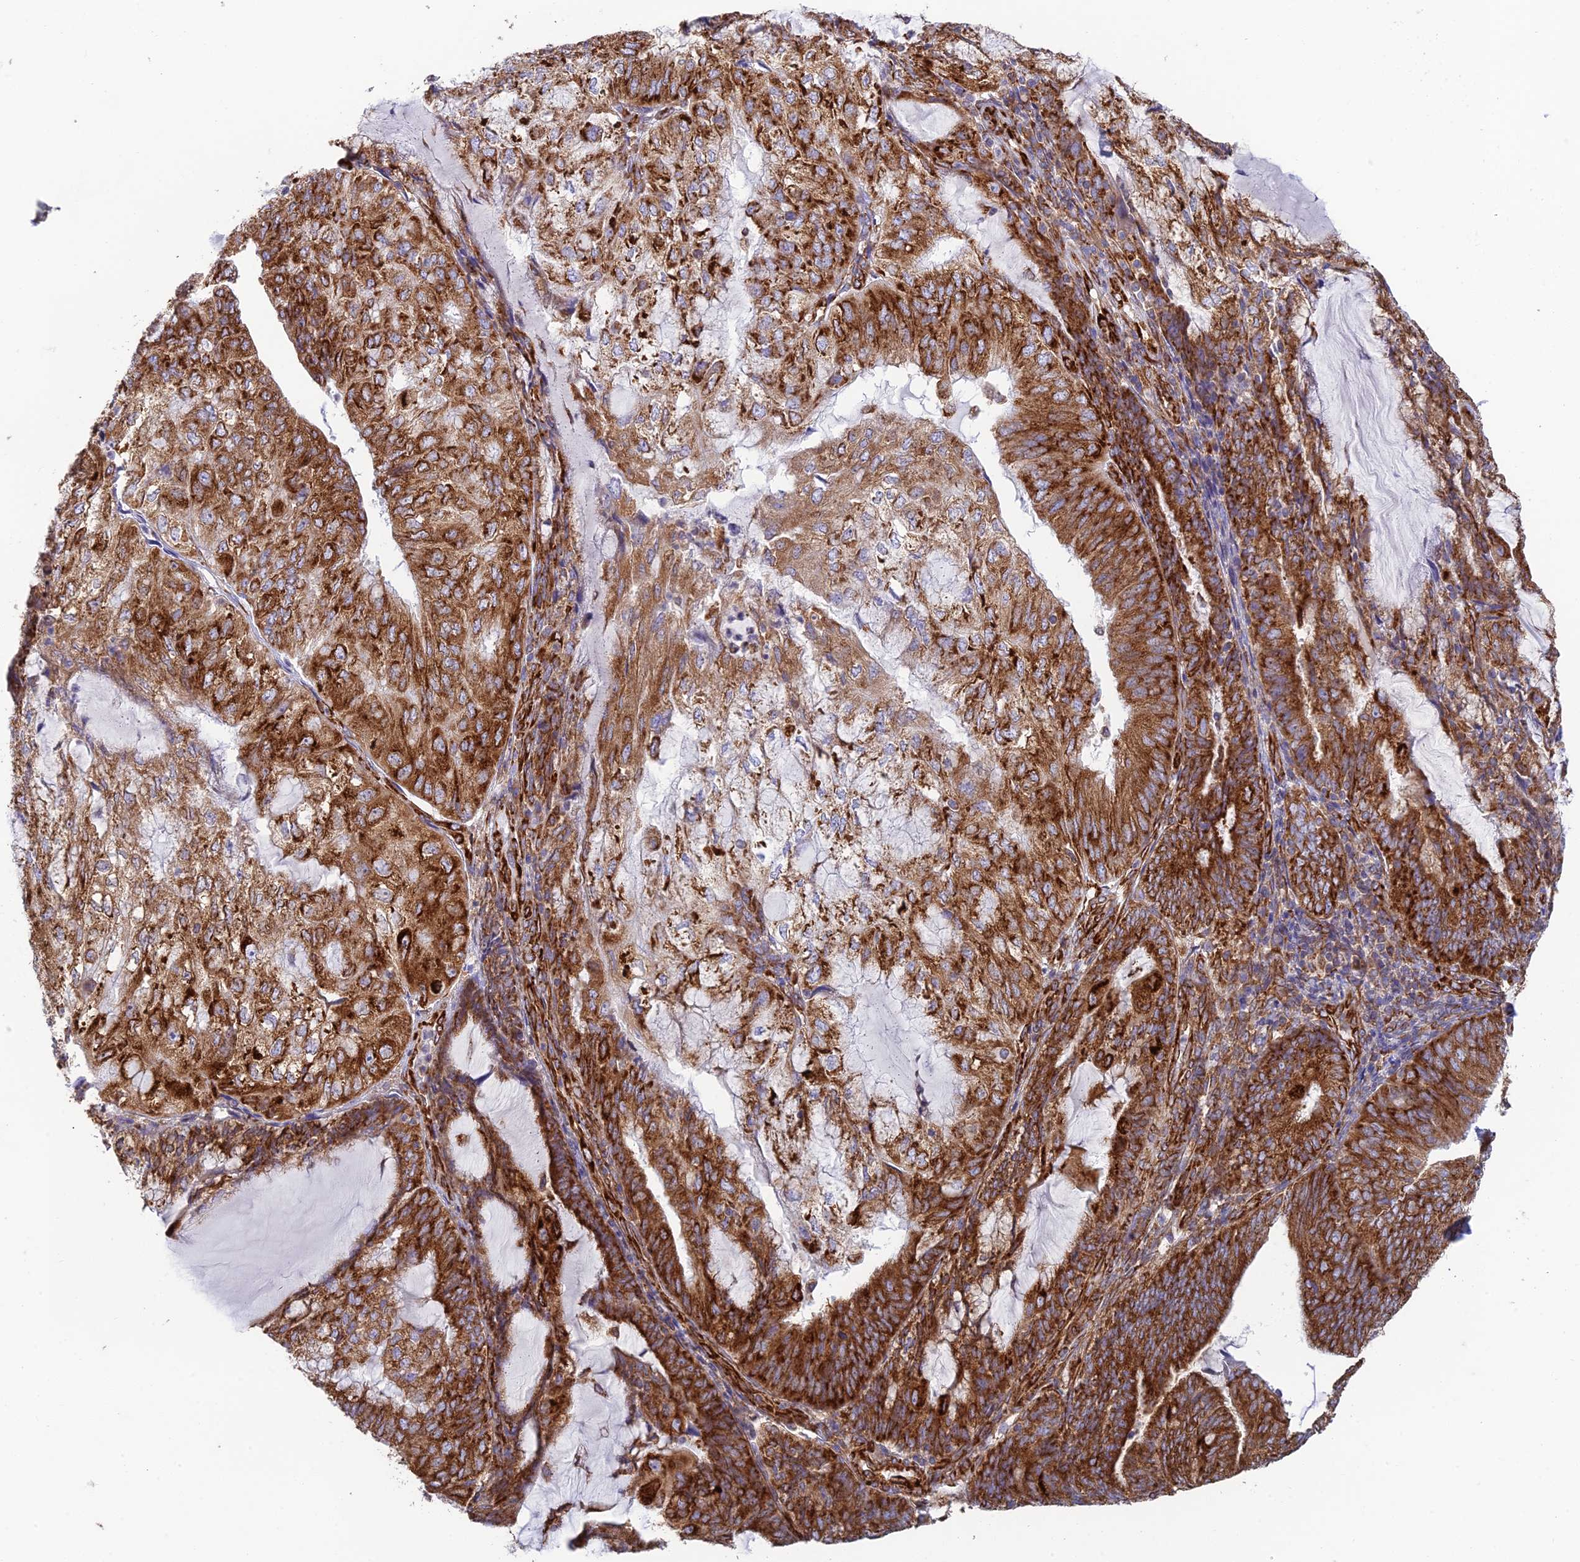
{"staining": {"intensity": "strong", "quantity": ">75%", "location": "cytoplasmic/membranous"}, "tissue": "endometrial cancer", "cell_type": "Tumor cells", "image_type": "cancer", "snomed": [{"axis": "morphology", "description": "Adenocarcinoma, NOS"}, {"axis": "topography", "description": "Endometrium"}], "caption": "Strong cytoplasmic/membranous positivity for a protein is identified in about >75% of tumor cells of adenocarcinoma (endometrial) using IHC.", "gene": "CCDC69", "patient": {"sex": "female", "age": 81}}